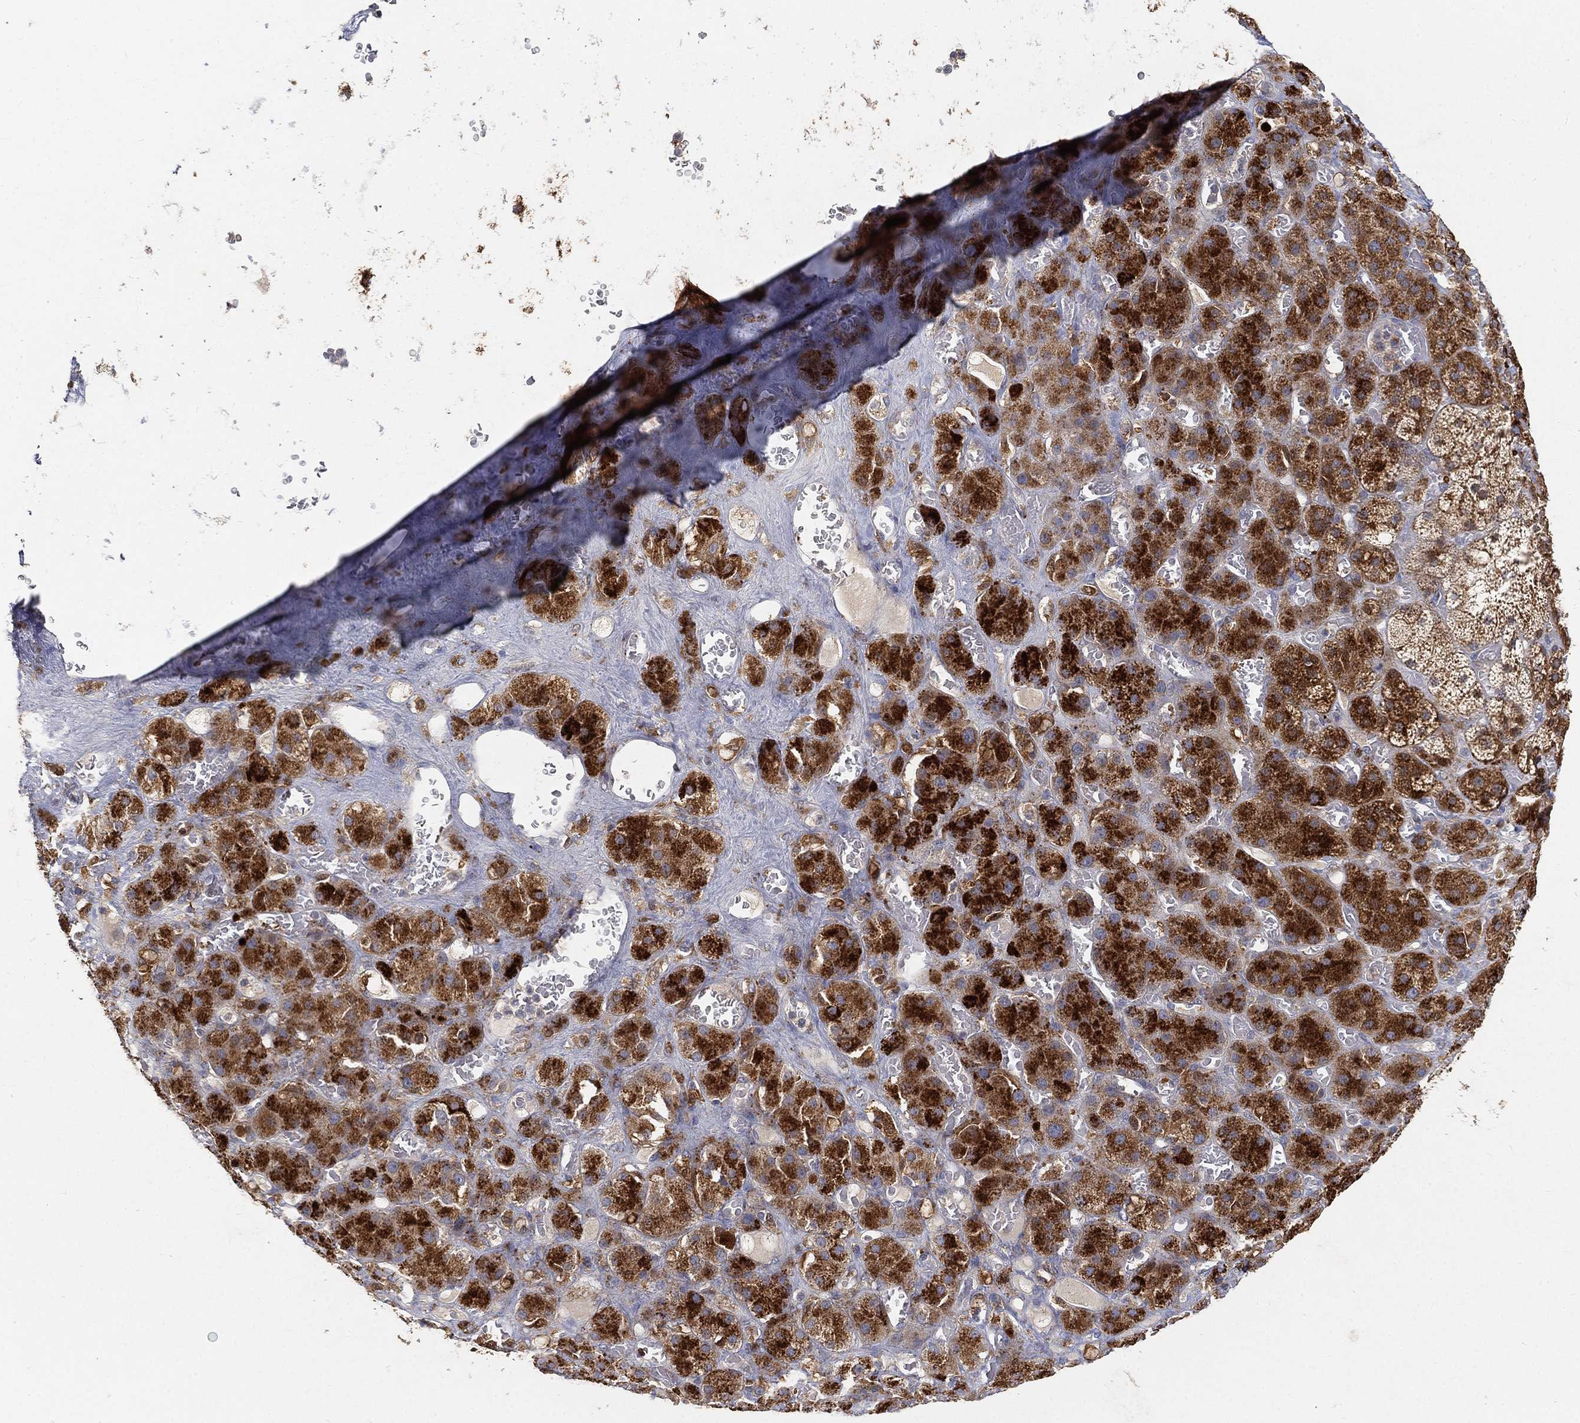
{"staining": {"intensity": "strong", "quantity": ">75%", "location": "cytoplasmic/membranous"}, "tissue": "adrenal gland", "cell_type": "Glandular cells", "image_type": "normal", "snomed": [{"axis": "morphology", "description": "Normal tissue, NOS"}, {"axis": "topography", "description": "Adrenal gland"}], "caption": "Immunohistochemistry (IHC) (DAB) staining of normal adrenal gland displays strong cytoplasmic/membranous protein staining in about >75% of glandular cells. (DAB = brown stain, brightfield microscopy at high magnification).", "gene": "CTSL", "patient": {"sex": "male", "age": 70}}